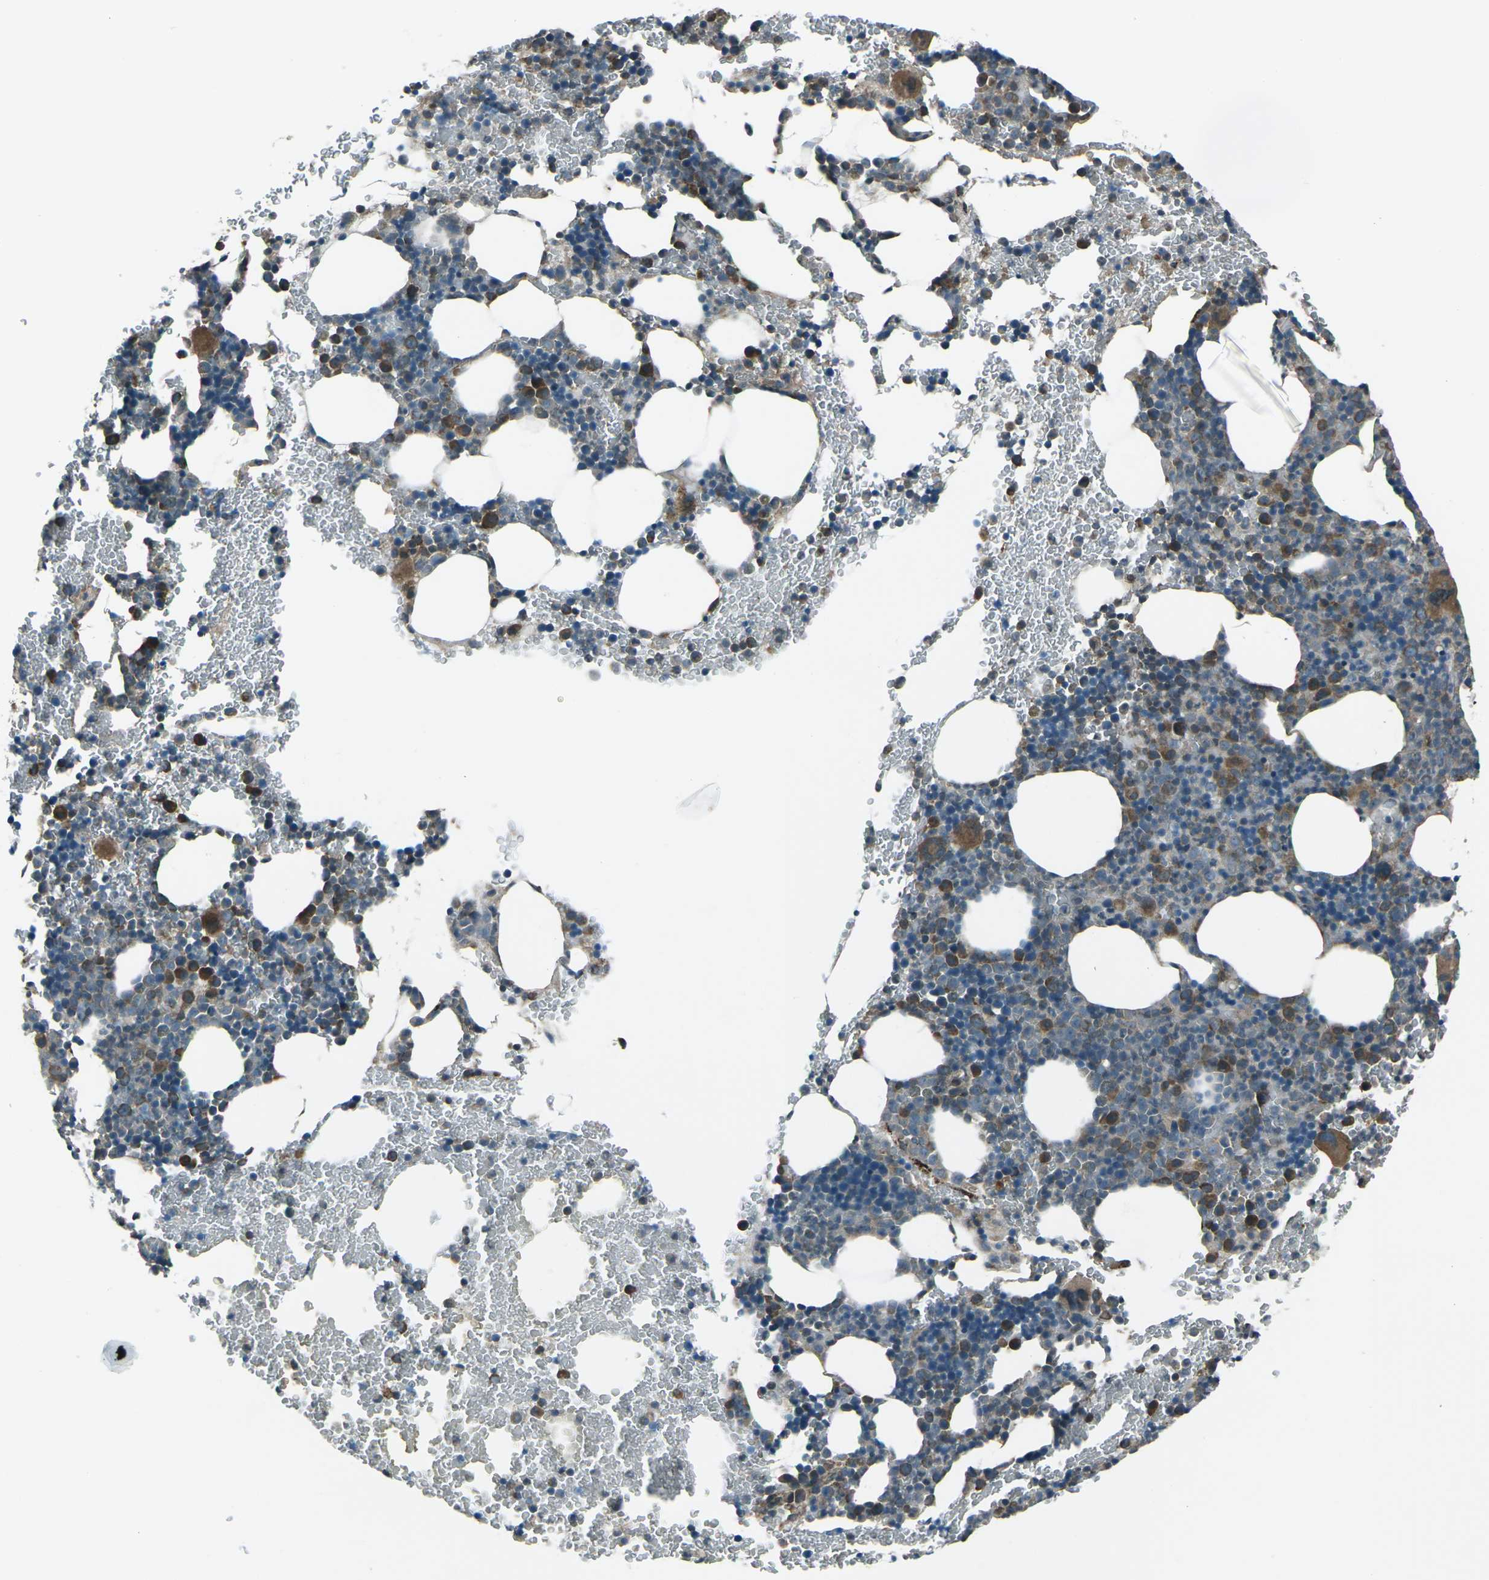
{"staining": {"intensity": "moderate", "quantity": "25%-75%", "location": "cytoplasmic/membranous"}, "tissue": "bone marrow", "cell_type": "Hematopoietic cells", "image_type": "normal", "snomed": [{"axis": "morphology", "description": "Normal tissue, NOS"}, {"axis": "morphology", "description": "Inflammation, NOS"}, {"axis": "topography", "description": "Bone marrow"}], "caption": "Immunohistochemistry (IHC) (DAB) staining of benign bone marrow demonstrates moderate cytoplasmic/membranous protein expression in approximately 25%-75% of hematopoietic cells. The protein is shown in brown color, while the nuclei are stained blue.", "gene": "LSMEM1", "patient": {"sex": "female", "age": 70}}